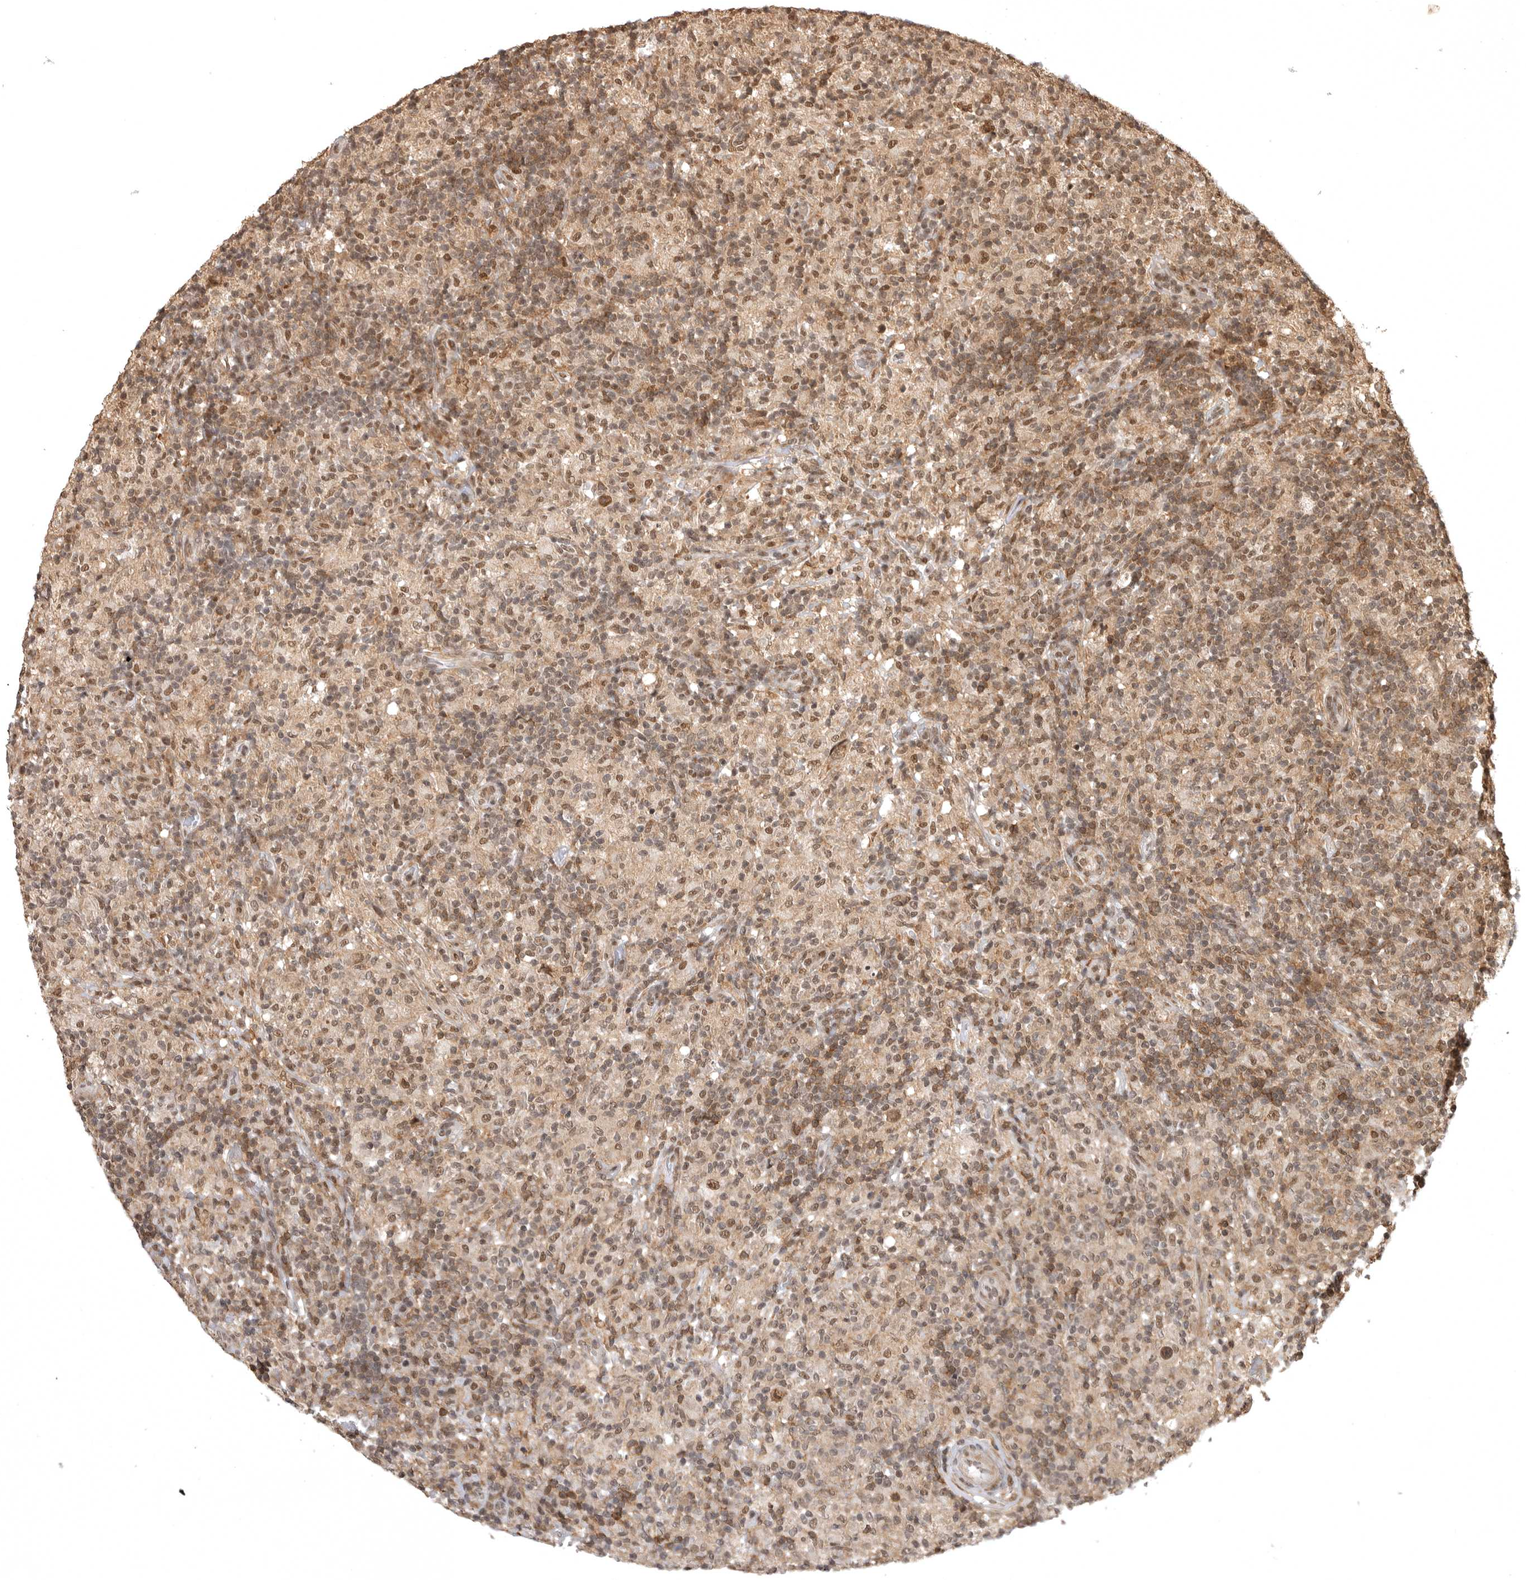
{"staining": {"intensity": "moderate", "quantity": ">75%", "location": "nuclear"}, "tissue": "lymphoma", "cell_type": "Tumor cells", "image_type": "cancer", "snomed": [{"axis": "morphology", "description": "Hodgkin's disease, NOS"}, {"axis": "topography", "description": "Lymph node"}], "caption": "A histopathology image showing moderate nuclear staining in approximately >75% of tumor cells in lymphoma, as visualized by brown immunohistochemical staining.", "gene": "CBLL1", "patient": {"sex": "male", "age": 70}}